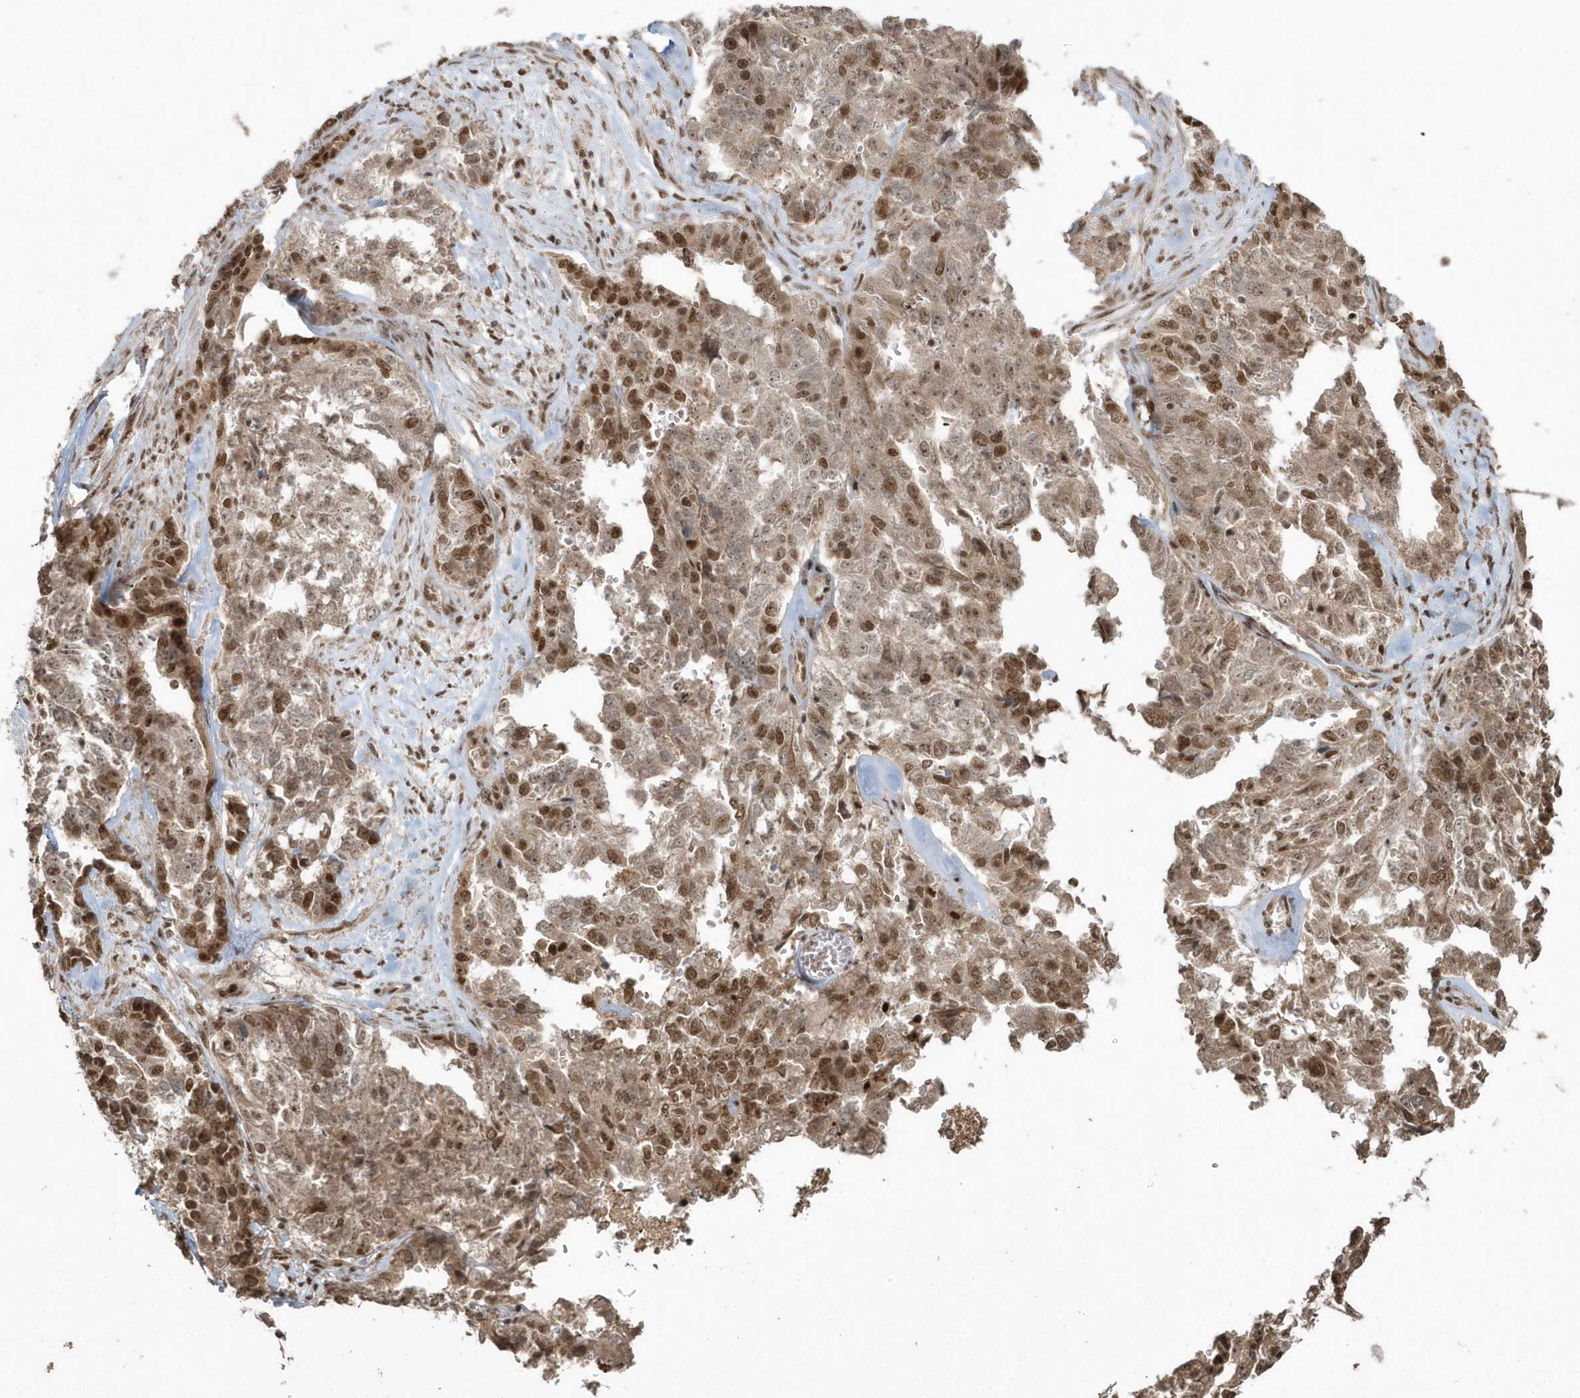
{"staining": {"intensity": "moderate", "quantity": ">75%", "location": "cytoplasmic/membranous,nuclear"}, "tissue": "ovarian cancer", "cell_type": "Tumor cells", "image_type": "cancer", "snomed": [{"axis": "morphology", "description": "Cystadenocarcinoma, serous, NOS"}, {"axis": "topography", "description": "Ovary"}], "caption": "Tumor cells demonstrate moderate cytoplasmic/membranous and nuclear staining in about >75% of cells in ovarian serous cystadenocarcinoma.", "gene": "EPB41L4A", "patient": {"sex": "female", "age": 44}}